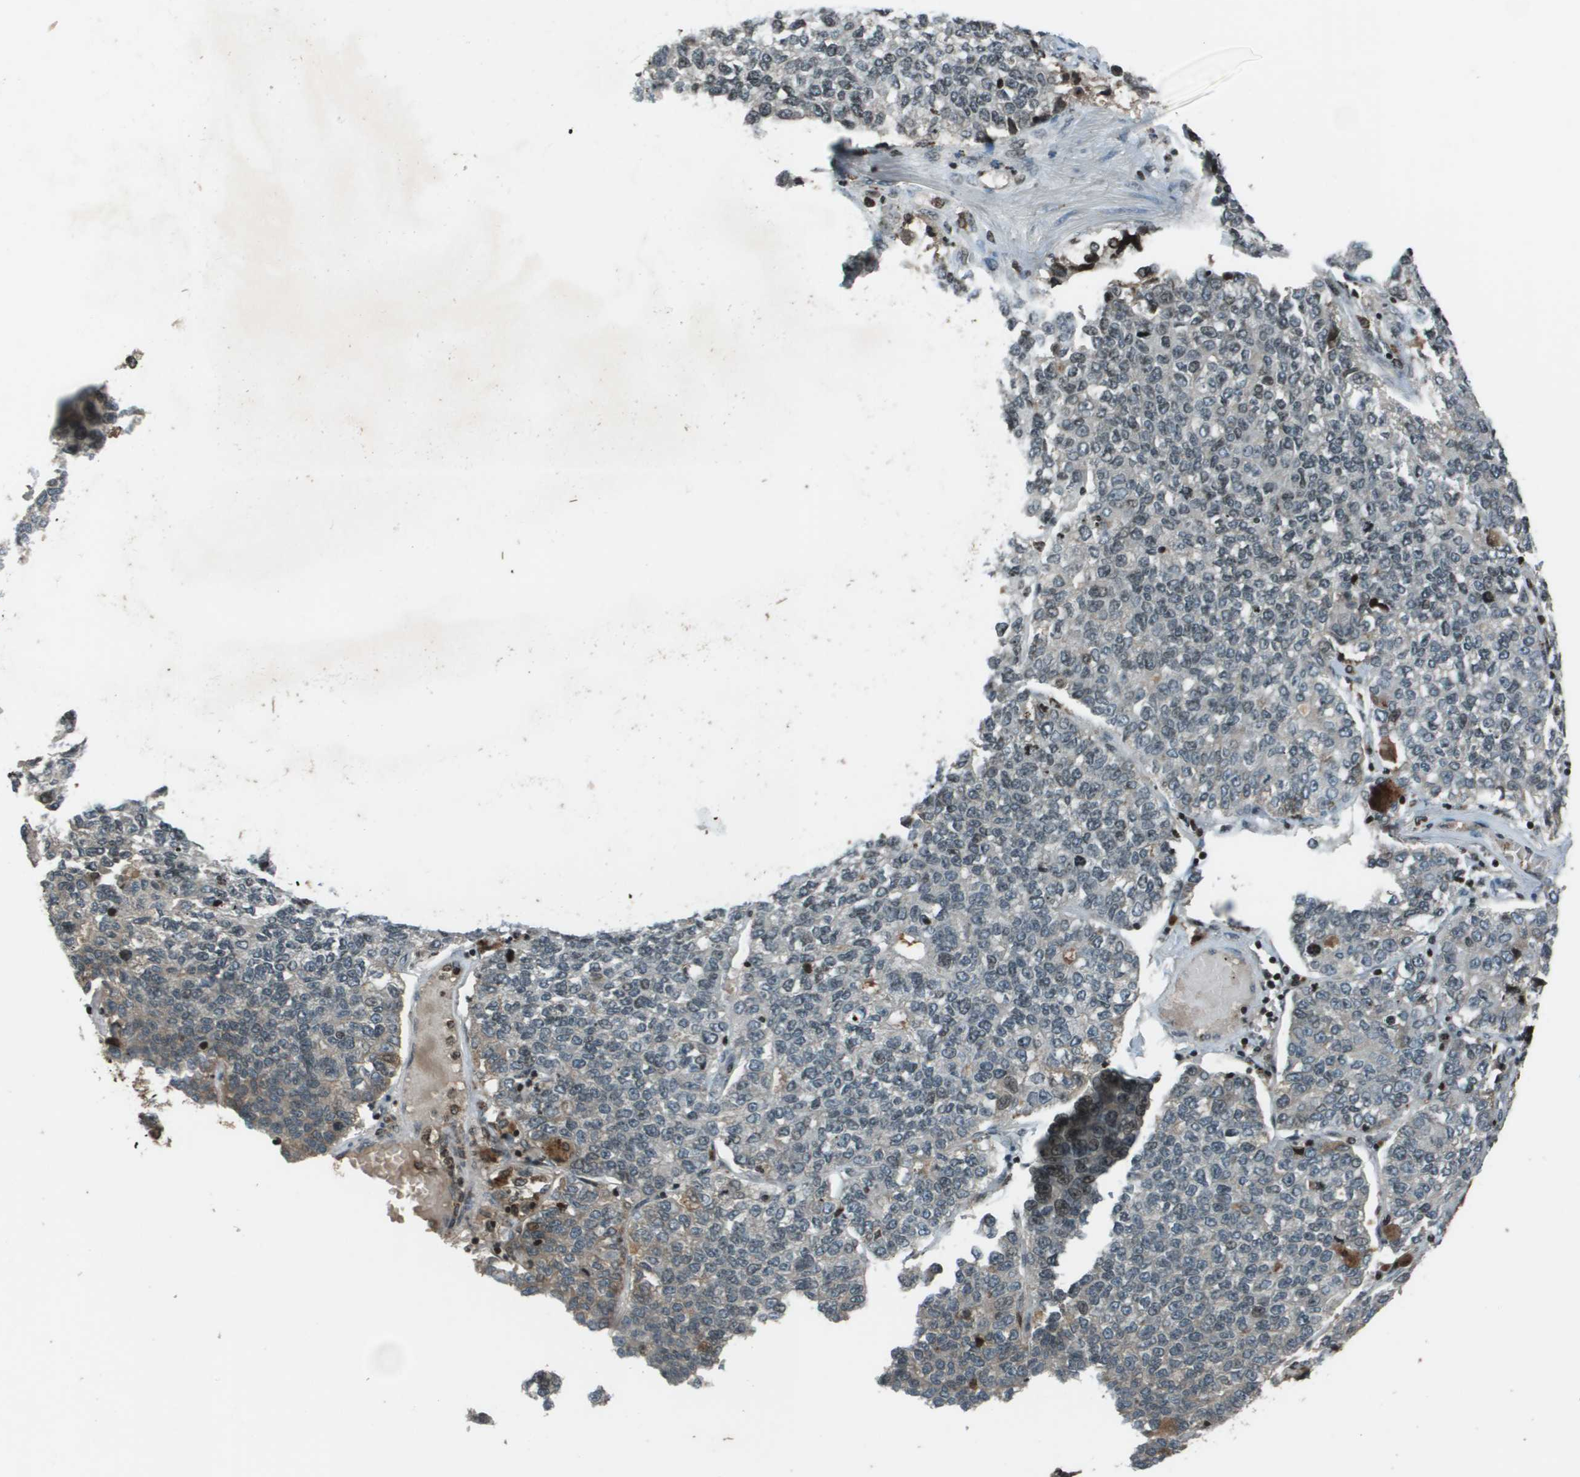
{"staining": {"intensity": "negative", "quantity": "none", "location": "none"}, "tissue": "lung cancer", "cell_type": "Tumor cells", "image_type": "cancer", "snomed": [{"axis": "morphology", "description": "Adenocarcinoma, NOS"}, {"axis": "topography", "description": "Lung"}], "caption": "Immunohistochemistry (IHC) of lung cancer reveals no expression in tumor cells.", "gene": "CXCL12", "patient": {"sex": "male", "age": 49}}